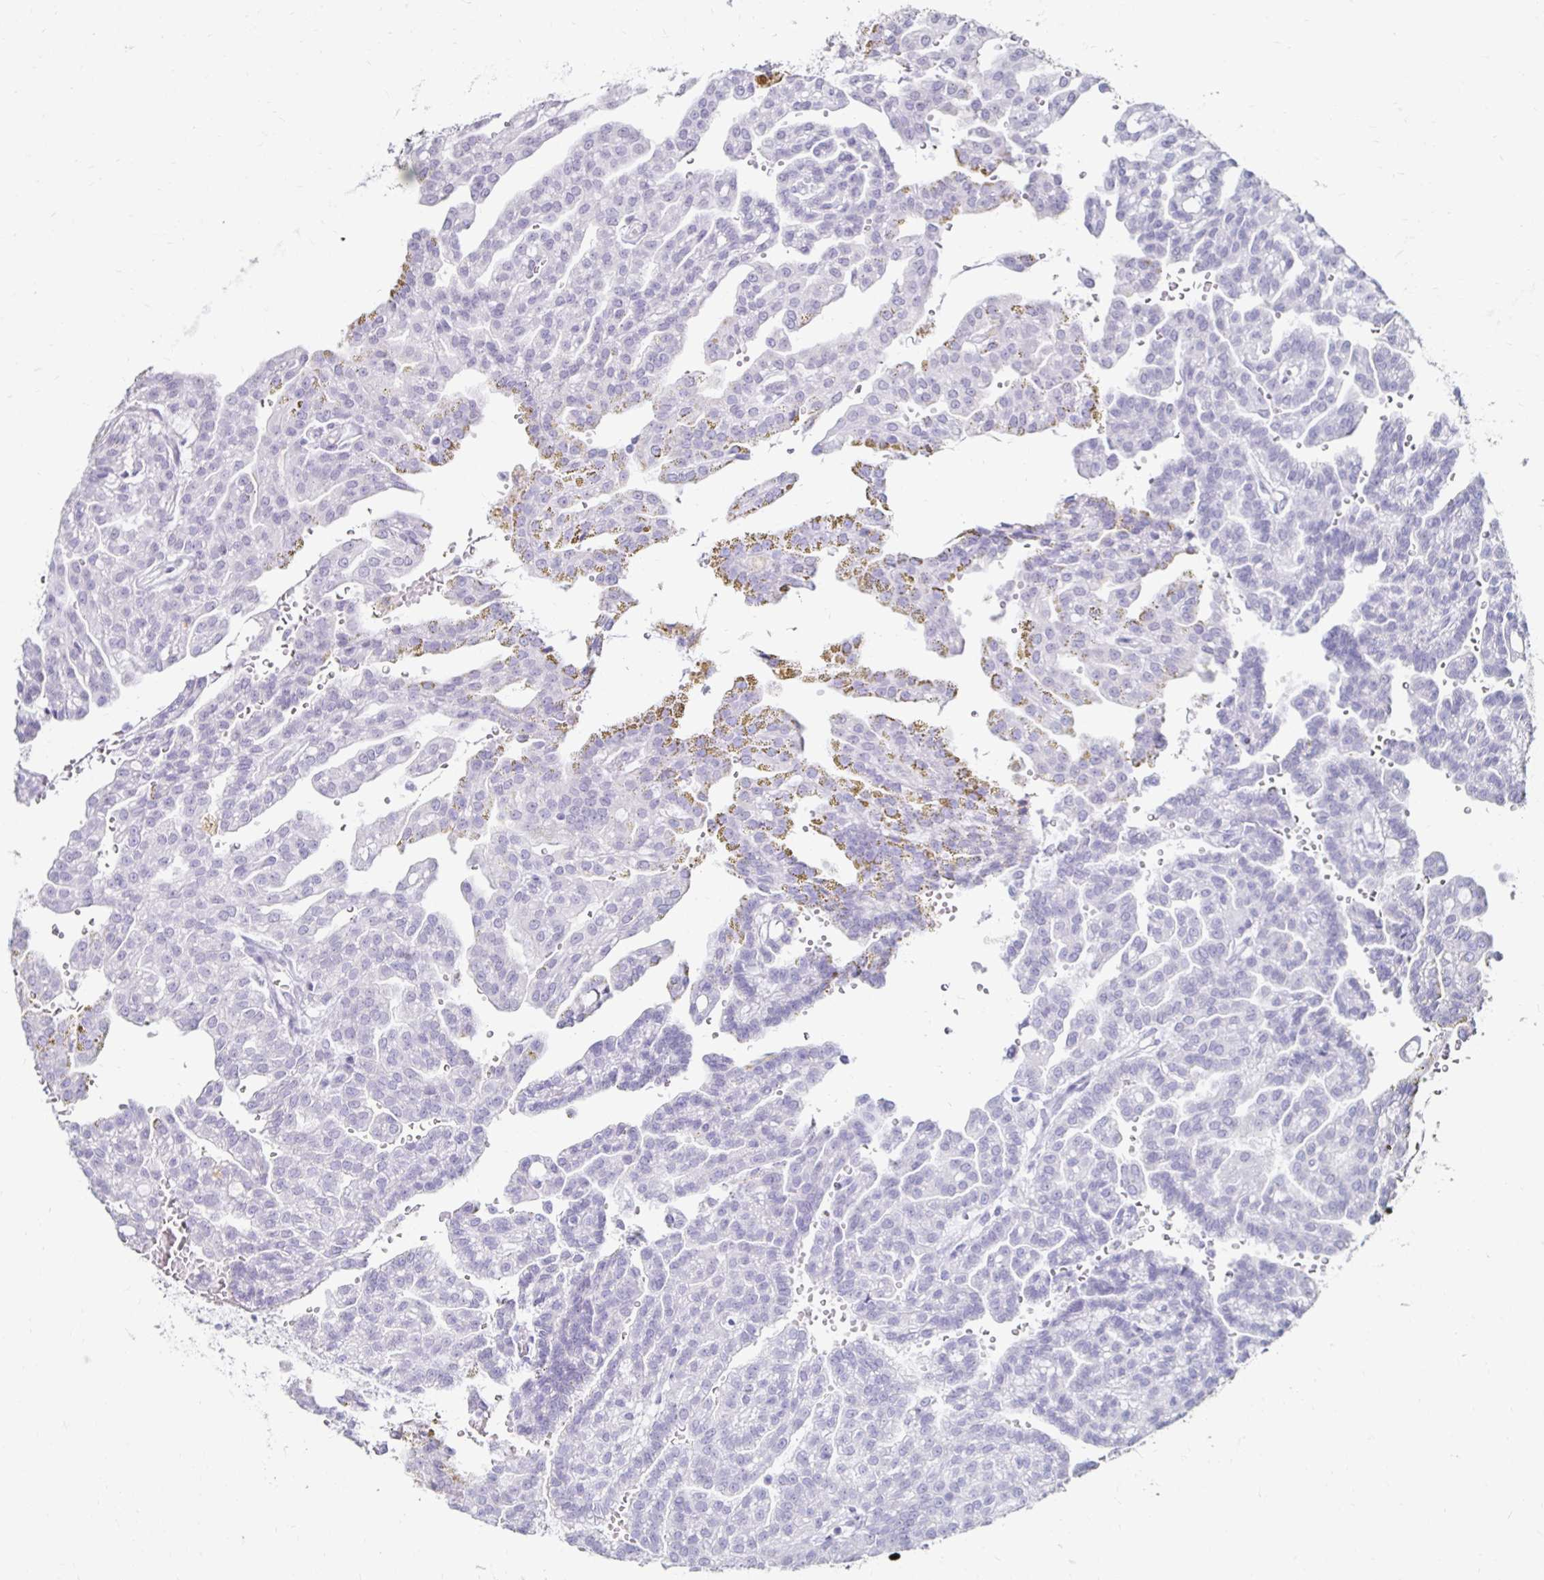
{"staining": {"intensity": "negative", "quantity": "none", "location": "none"}, "tissue": "renal cancer", "cell_type": "Tumor cells", "image_type": "cancer", "snomed": [{"axis": "morphology", "description": "Adenocarcinoma, NOS"}, {"axis": "topography", "description": "Kidney"}], "caption": "A photomicrograph of renal adenocarcinoma stained for a protein exhibits no brown staining in tumor cells. (Brightfield microscopy of DAB immunohistochemistry at high magnification).", "gene": "TOMM34", "patient": {"sex": "male", "age": 63}}